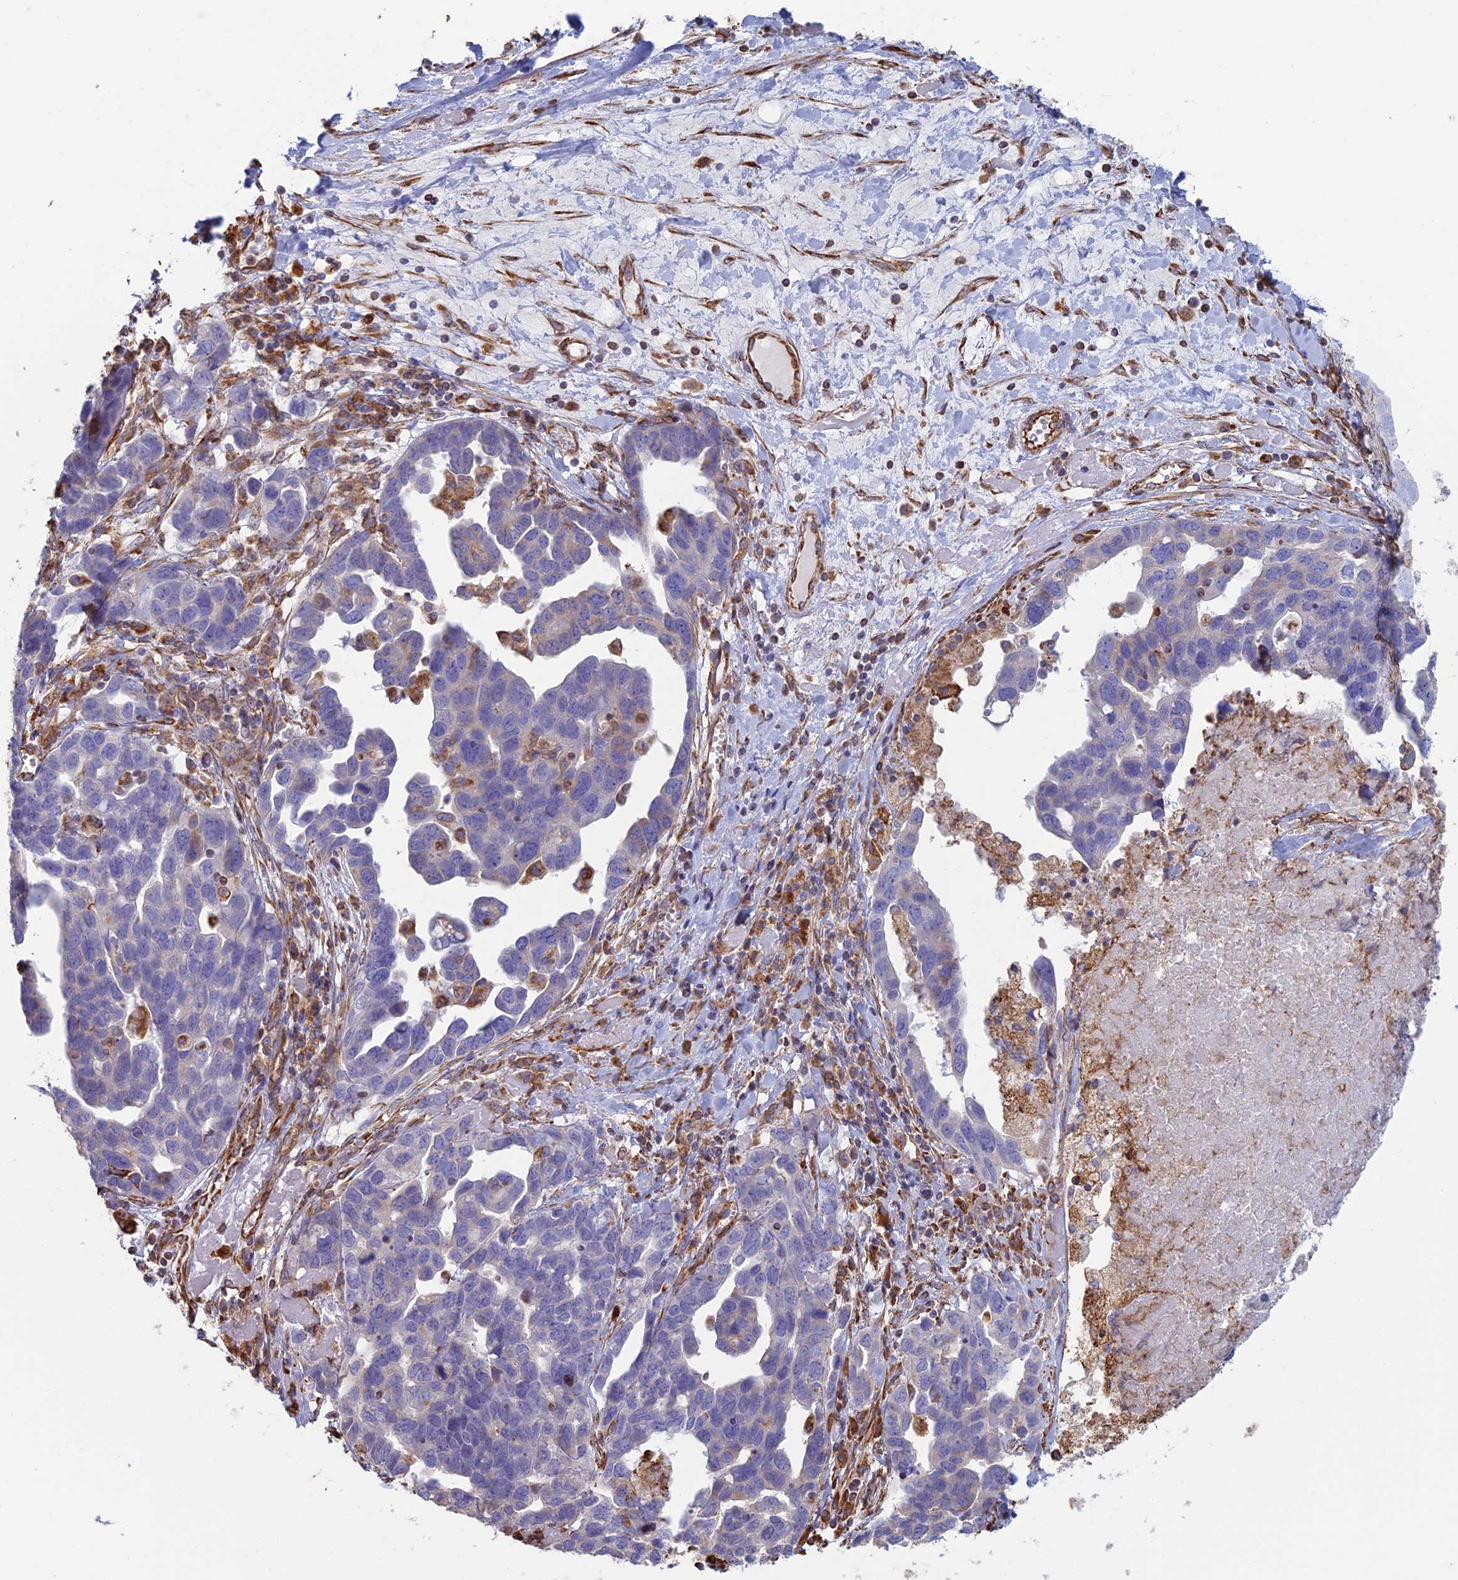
{"staining": {"intensity": "negative", "quantity": "none", "location": "none"}, "tissue": "ovarian cancer", "cell_type": "Tumor cells", "image_type": "cancer", "snomed": [{"axis": "morphology", "description": "Cystadenocarcinoma, serous, NOS"}, {"axis": "topography", "description": "Ovary"}], "caption": "Ovarian serous cystadenocarcinoma stained for a protein using immunohistochemistry demonstrates no staining tumor cells.", "gene": "CLVS2", "patient": {"sex": "female", "age": 54}}